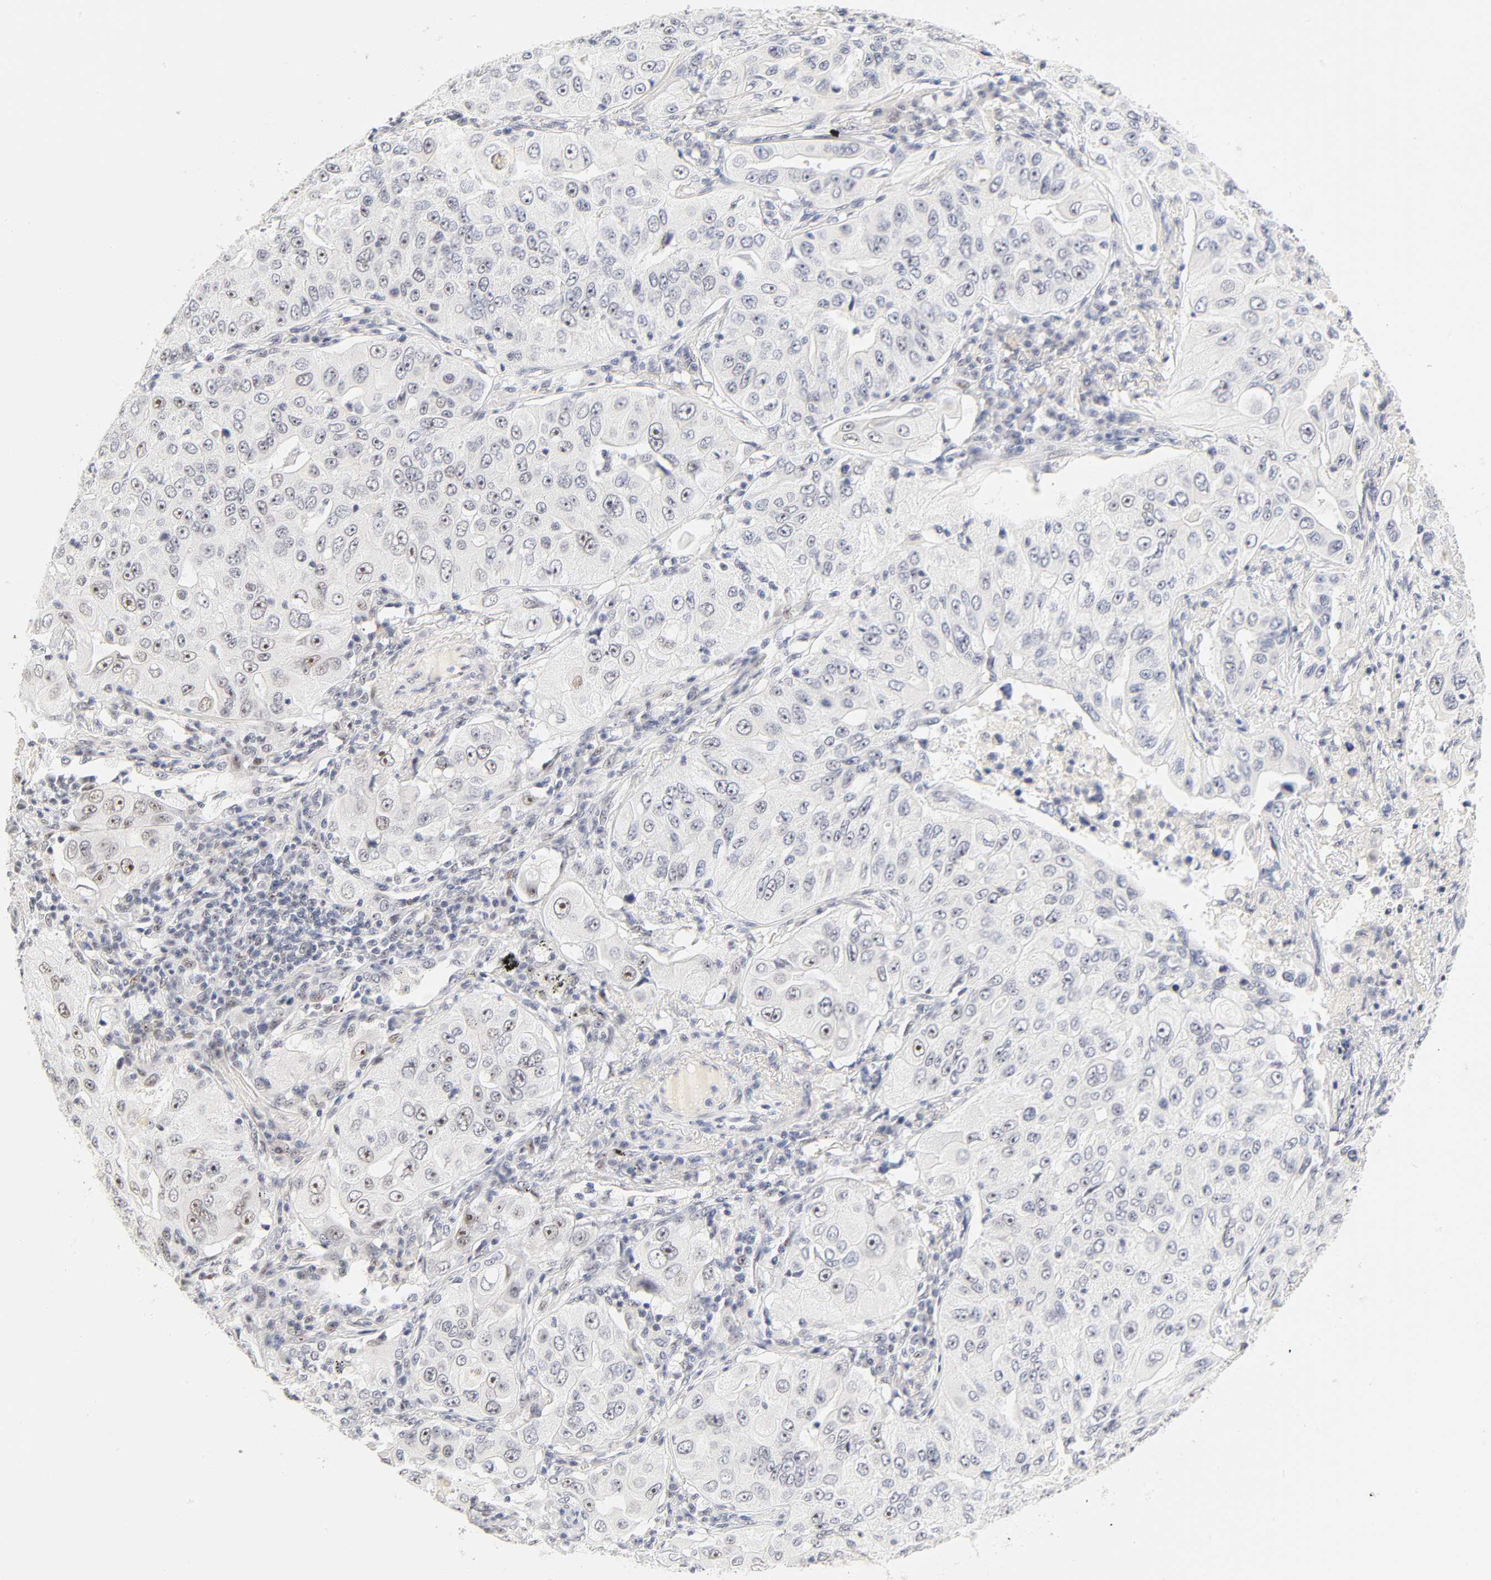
{"staining": {"intensity": "weak", "quantity": "<25%", "location": "nuclear"}, "tissue": "lung cancer", "cell_type": "Tumor cells", "image_type": "cancer", "snomed": [{"axis": "morphology", "description": "Adenocarcinoma, NOS"}, {"axis": "topography", "description": "Lung"}], "caption": "Immunohistochemistry (IHC) of lung adenocarcinoma displays no staining in tumor cells.", "gene": "MNAT1", "patient": {"sex": "male", "age": 84}}